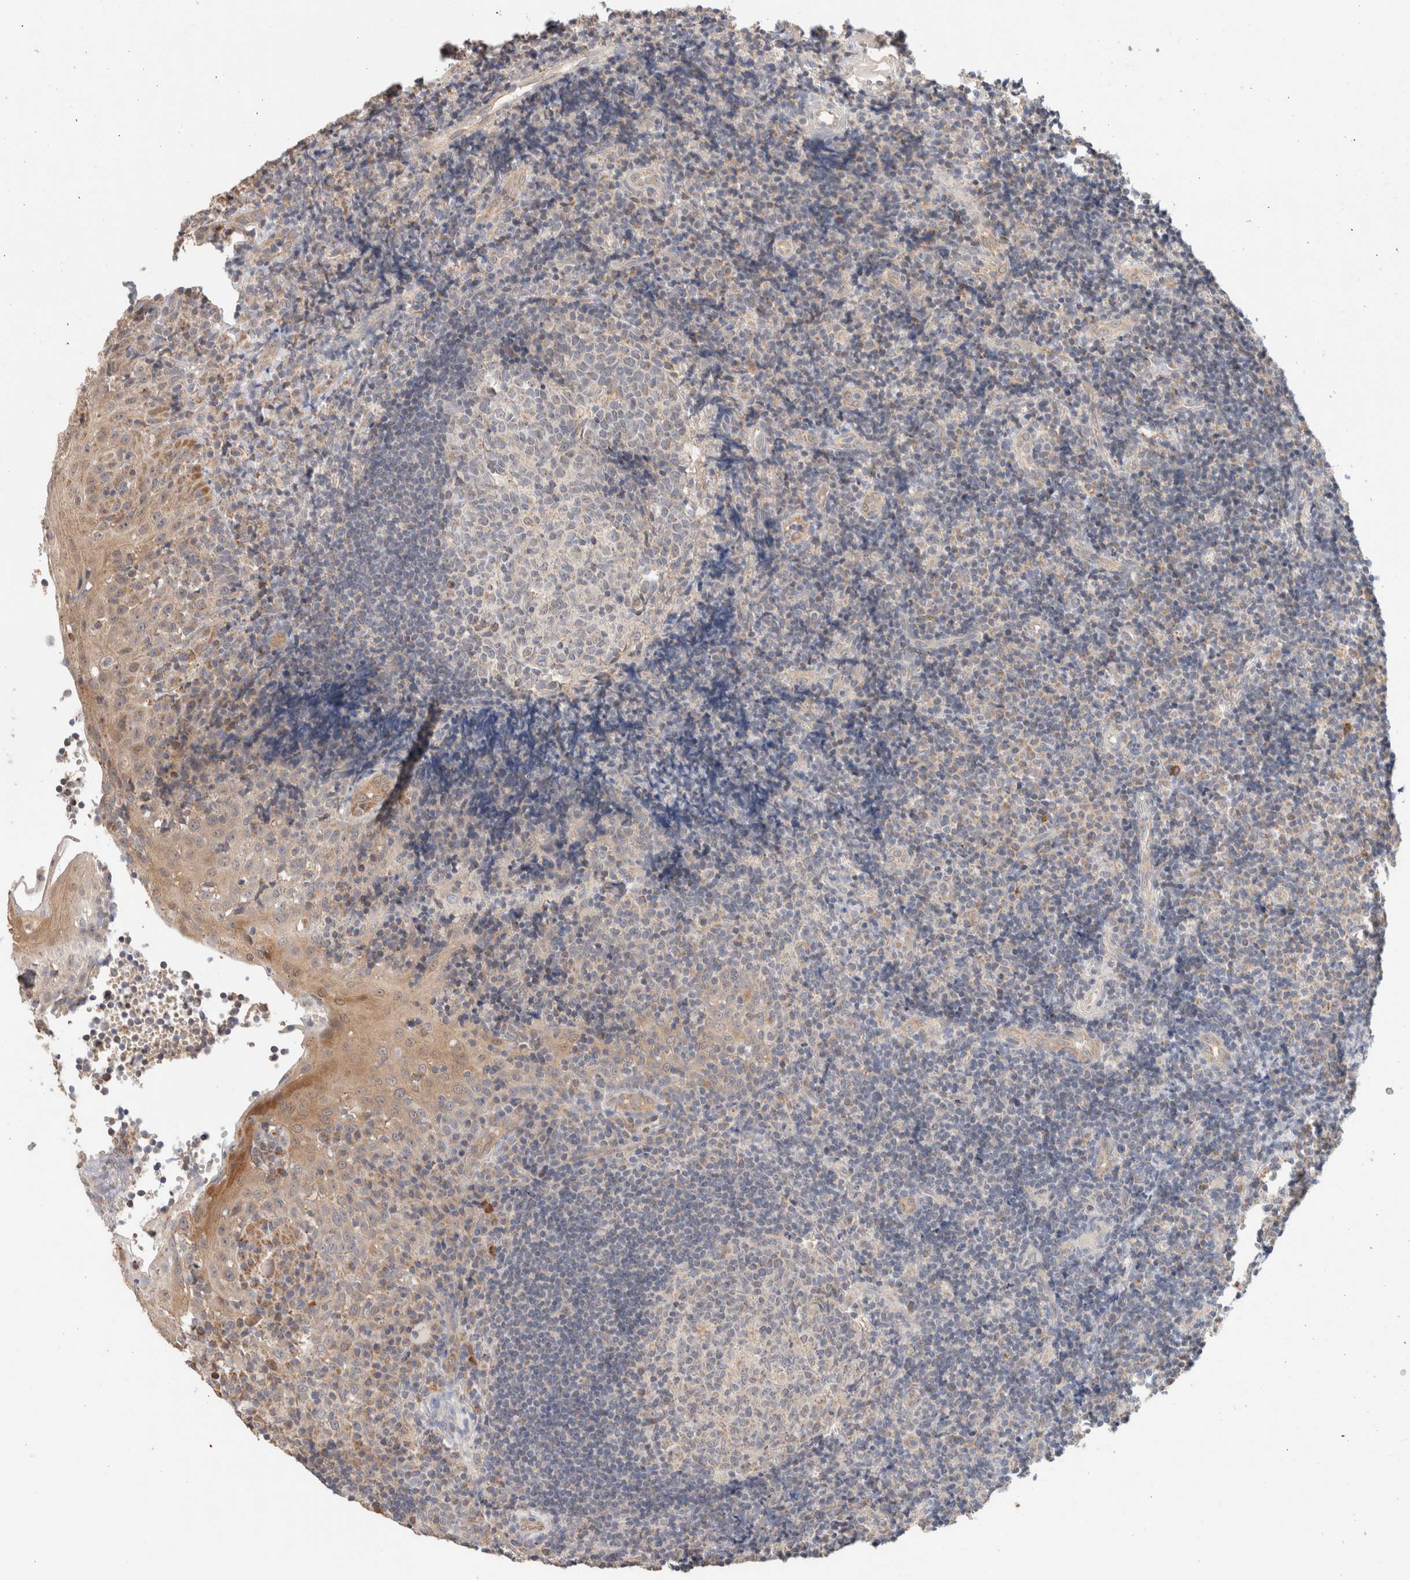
{"staining": {"intensity": "negative", "quantity": "none", "location": "none"}, "tissue": "tonsil", "cell_type": "Germinal center cells", "image_type": "normal", "snomed": [{"axis": "morphology", "description": "Normal tissue, NOS"}, {"axis": "topography", "description": "Tonsil"}], "caption": "DAB (3,3'-diaminobenzidine) immunohistochemical staining of benign human tonsil exhibits no significant expression in germinal center cells. (DAB (3,3'-diaminobenzidine) immunohistochemistry (IHC) visualized using brightfield microscopy, high magnification).", "gene": "CA13", "patient": {"sex": "female", "age": 40}}